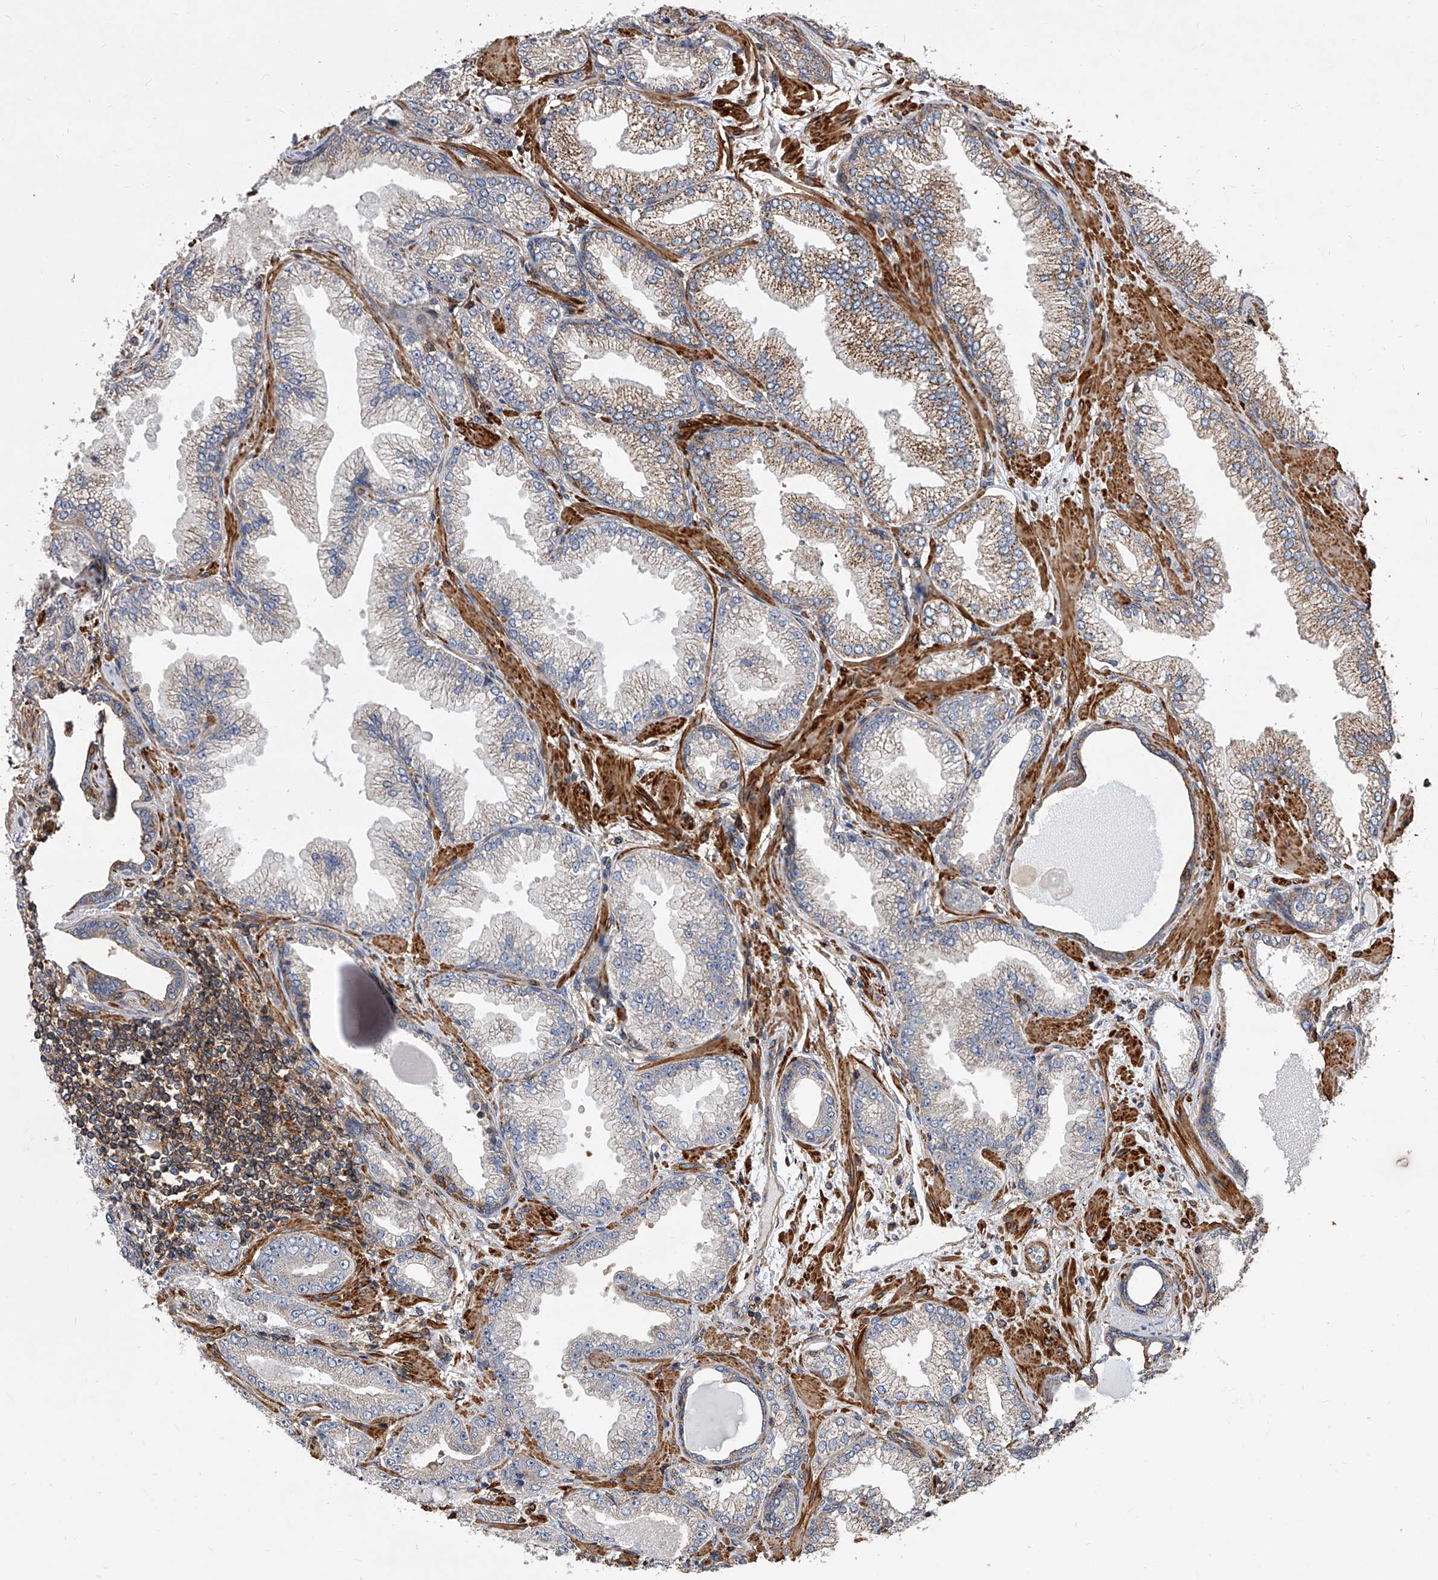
{"staining": {"intensity": "weak", "quantity": "25%-75%", "location": "cytoplasmic/membranous"}, "tissue": "prostate cancer", "cell_type": "Tumor cells", "image_type": "cancer", "snomed": [{"axis": "morphology", "description": "Adenocarcinoma, High grade"}, {"axis": "topography", "description": "Prostate"}], "caption": "Immunohistochemistry image of prostate cancer stained for a protein (brown), which shows low levels of weak cytoplasmic/membranous staining in approximately 25%-75% of tumor cells.", "gene": "PISD", "patient": {"sex": "male", "age": 71}}